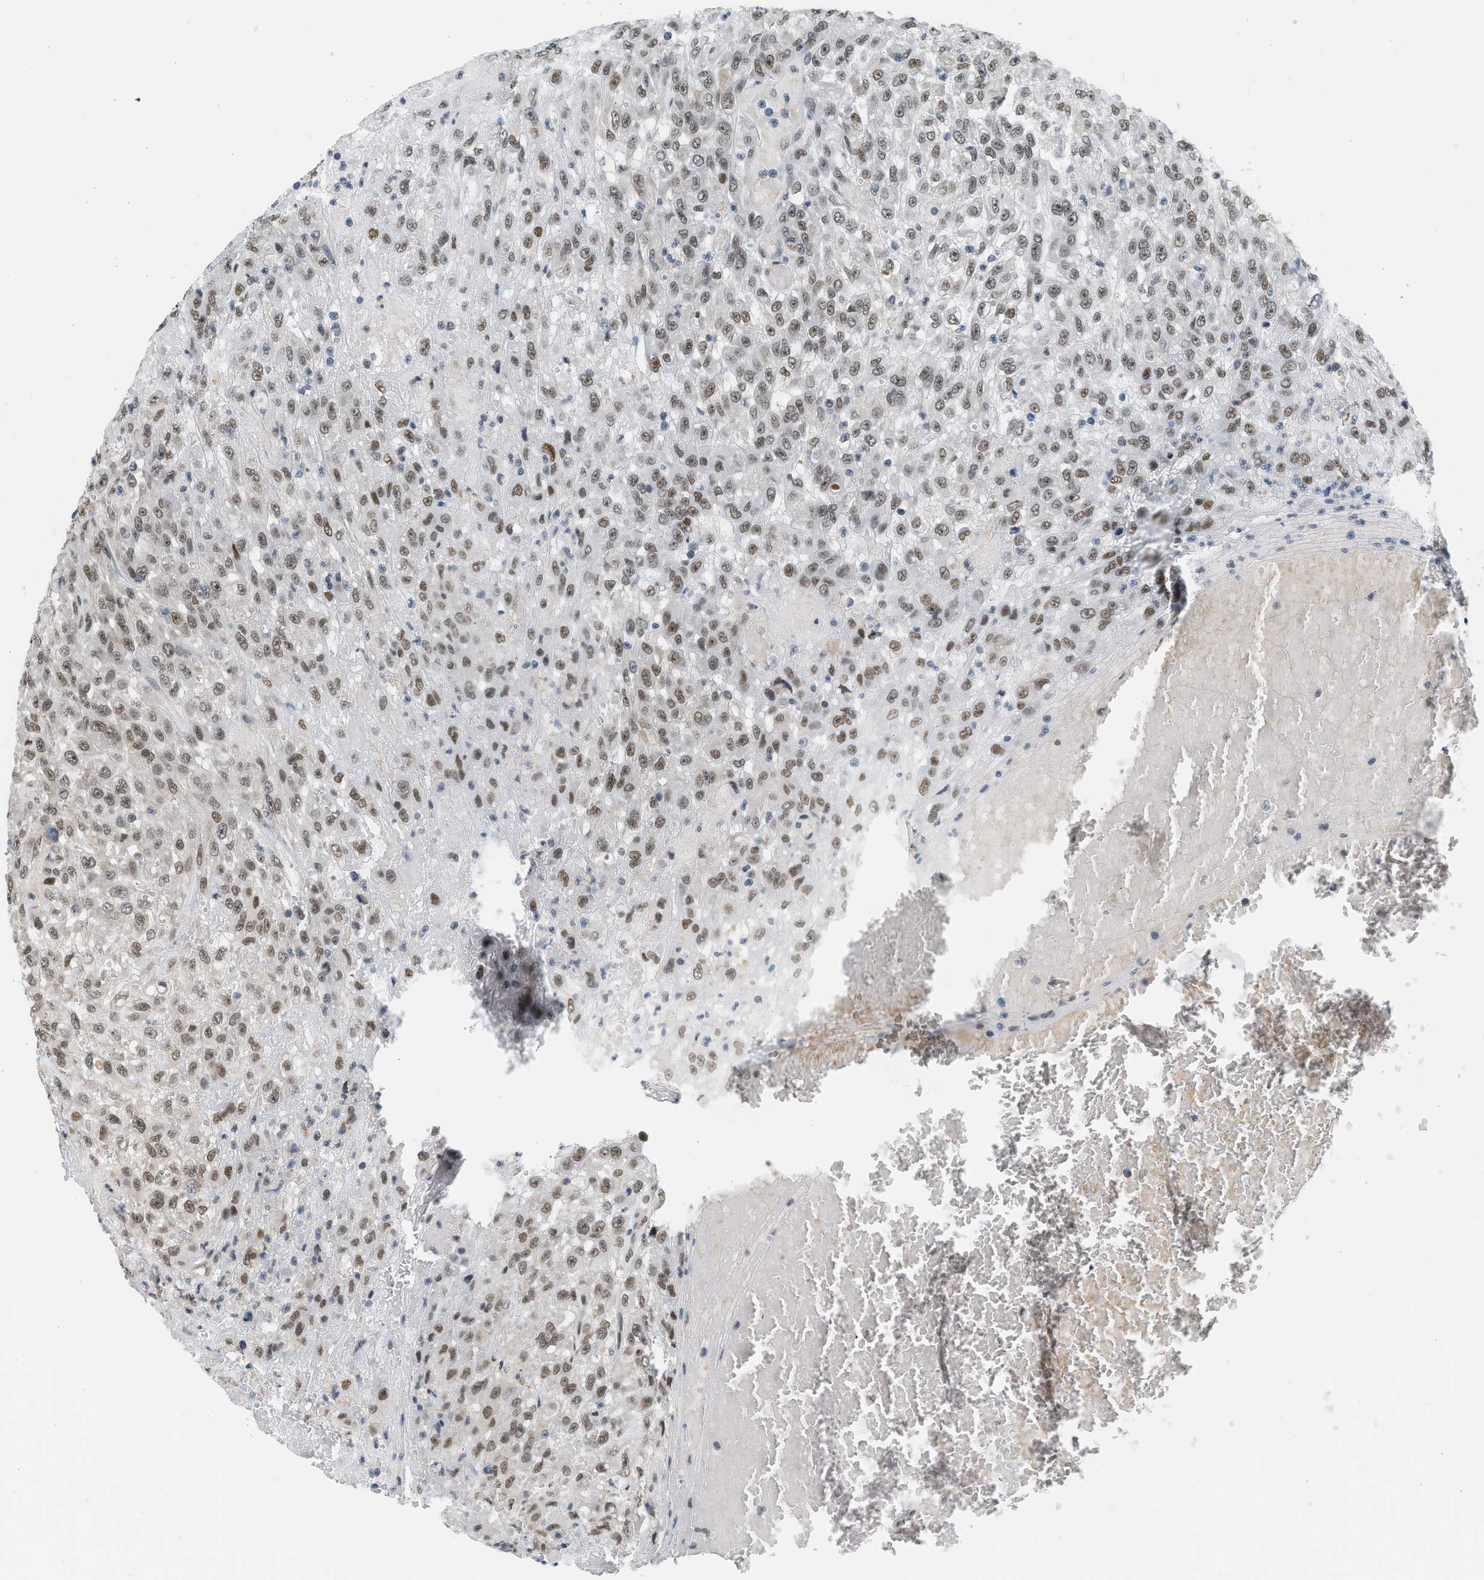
{"staining": {"intensity": "weak", "quantity": ">75%", "location": "nuclear"}, "tissue": "urothelial cancer", "cell_type": "Tumor cells", "image_type": "cancer", "snomed": [{"axis": "morphology", "description": "Urothelial carcinoma, High grade"}, {"axis": "topography", "description": "Urinary bladder"}], "caption": "Immunohistochemical staining of human urothelial cancer exhibits weak nuclear protein expression in approximately >75% of tumor cells.", "gene": "HIPK1", "patient": {"sex": "male", "age": 46}}